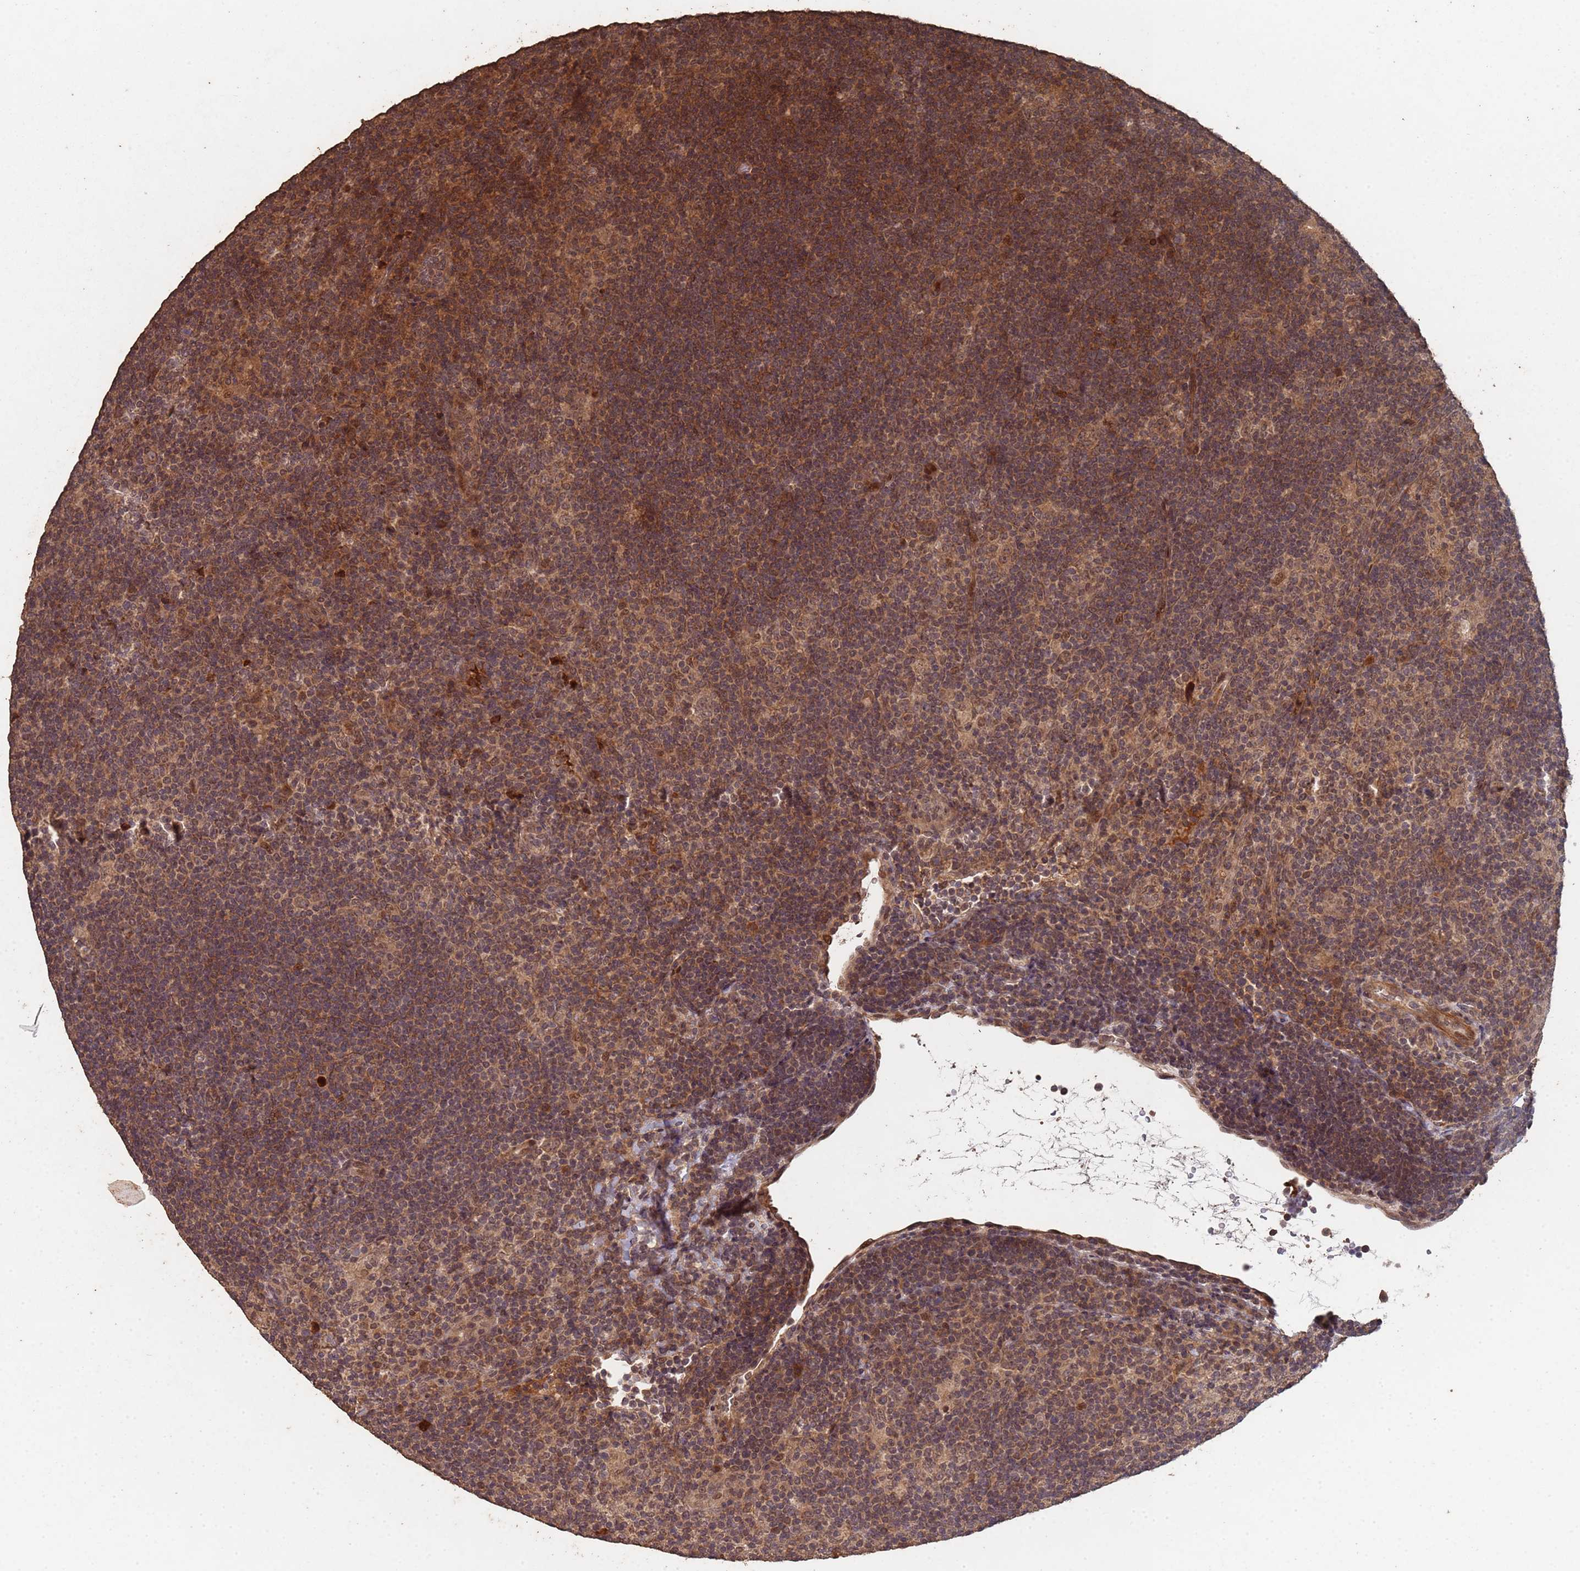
{"staining": {"intensity": "weak", "quantity": ">75%", "location": "cytoplasmic/membranous,nuclear"}, "tissue": "lymphoma", "cell_type": "Tumor cells", "image_type": "cancer", "snomed": [{"axis": "morphology", "description": "Hodgkin's disease, NOS"}, {"axis": "topography", "description": "Lymph node"}], "caption": "Immunohistochemical staining of lymphoma exhibits low levels of weak cytoplasmic/membranous and nuclear protein expression in approximately >75% of tumor cells.", "gene": "FRAT1", "patient": {"sex": "female", "age": 57}}